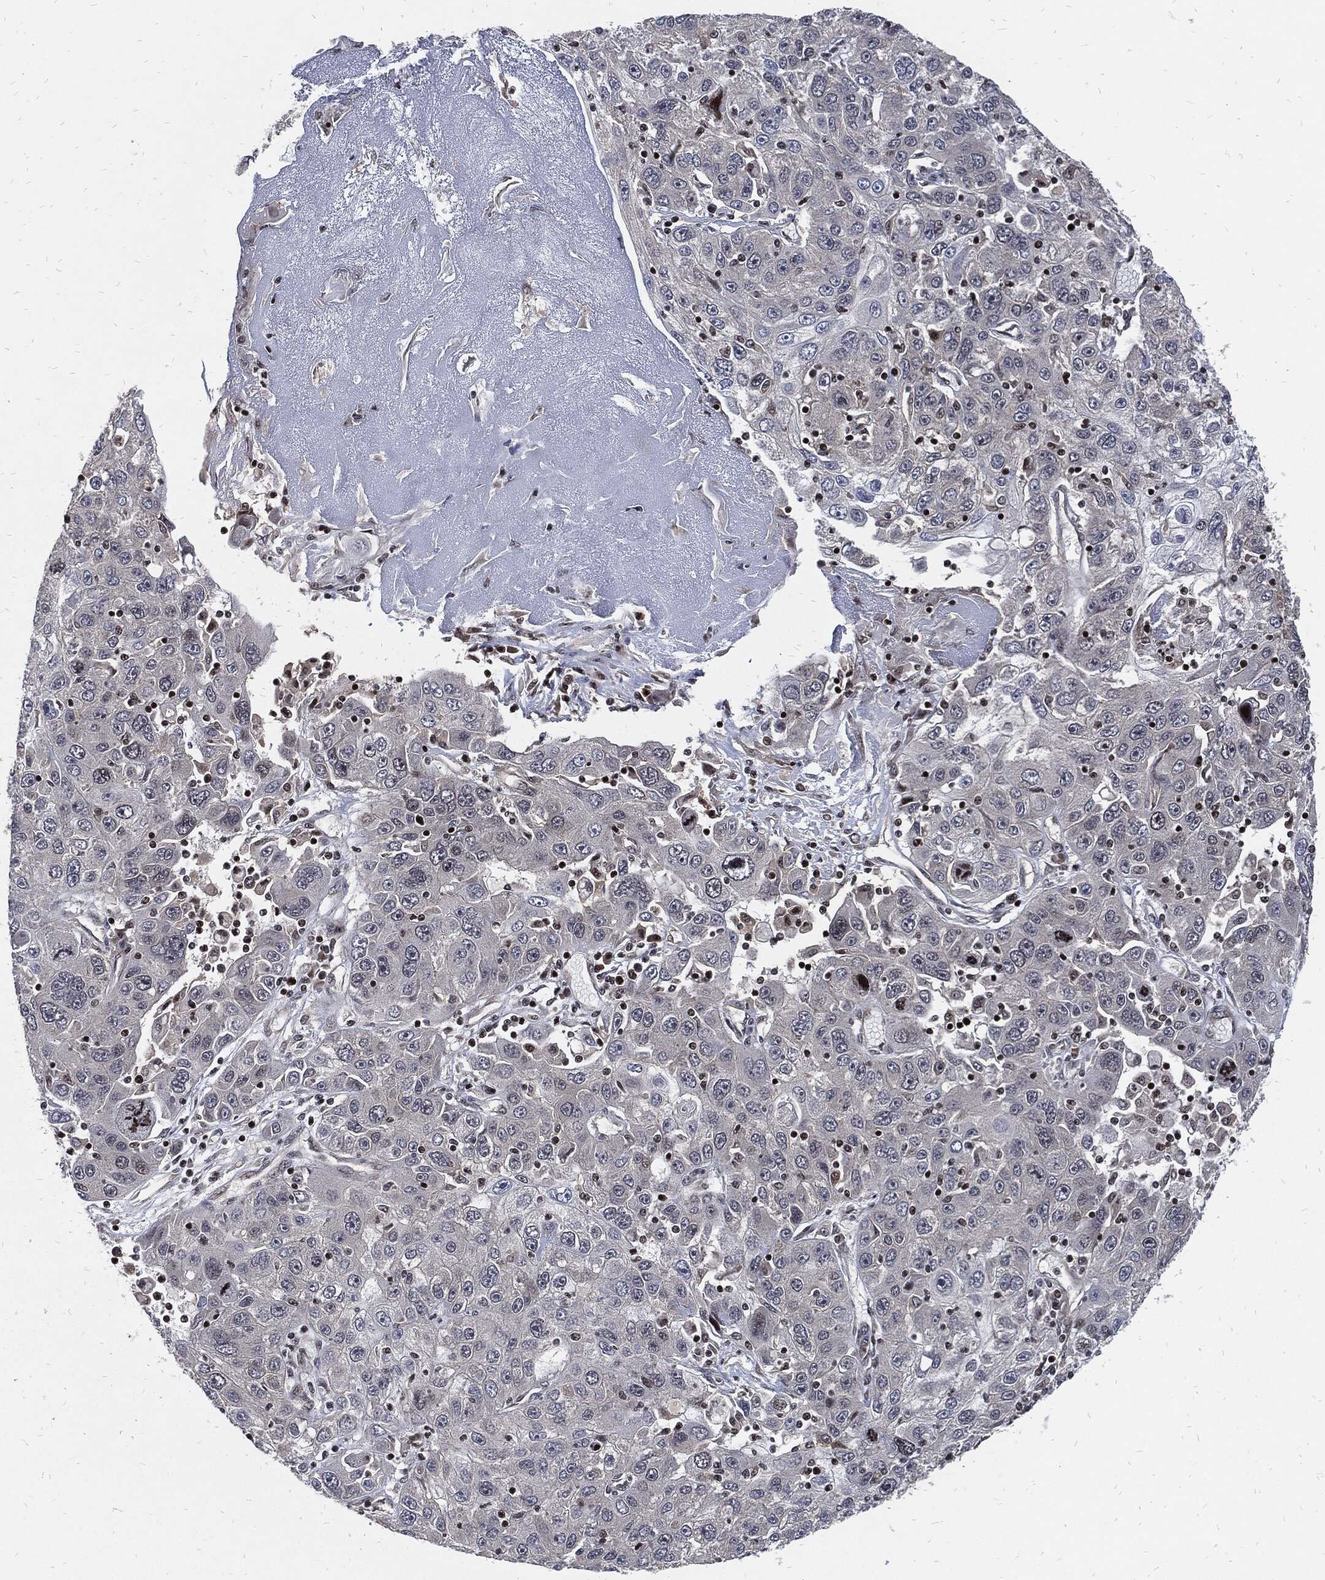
{"staining": {"intensity": "negative", "quantity": "none", "location": "none"}, "tissue": "stomach cancer", "cell_type": "Tumor cells", "image_type": "cancer", "snomed": [{"axis": "morphology", "description": "Adenocarcinoma, NOS"}, {"axis": "topography", "description": "Stomach"}], "caption": "High power microscopy photomicrograph of an immunohistochemistry histopathology image of adenocarcinoma (stomach), revealing no significant positivity in tumor cells.", "gene": "ZNF775", "patient": {"sex": "male", "age": 56}}